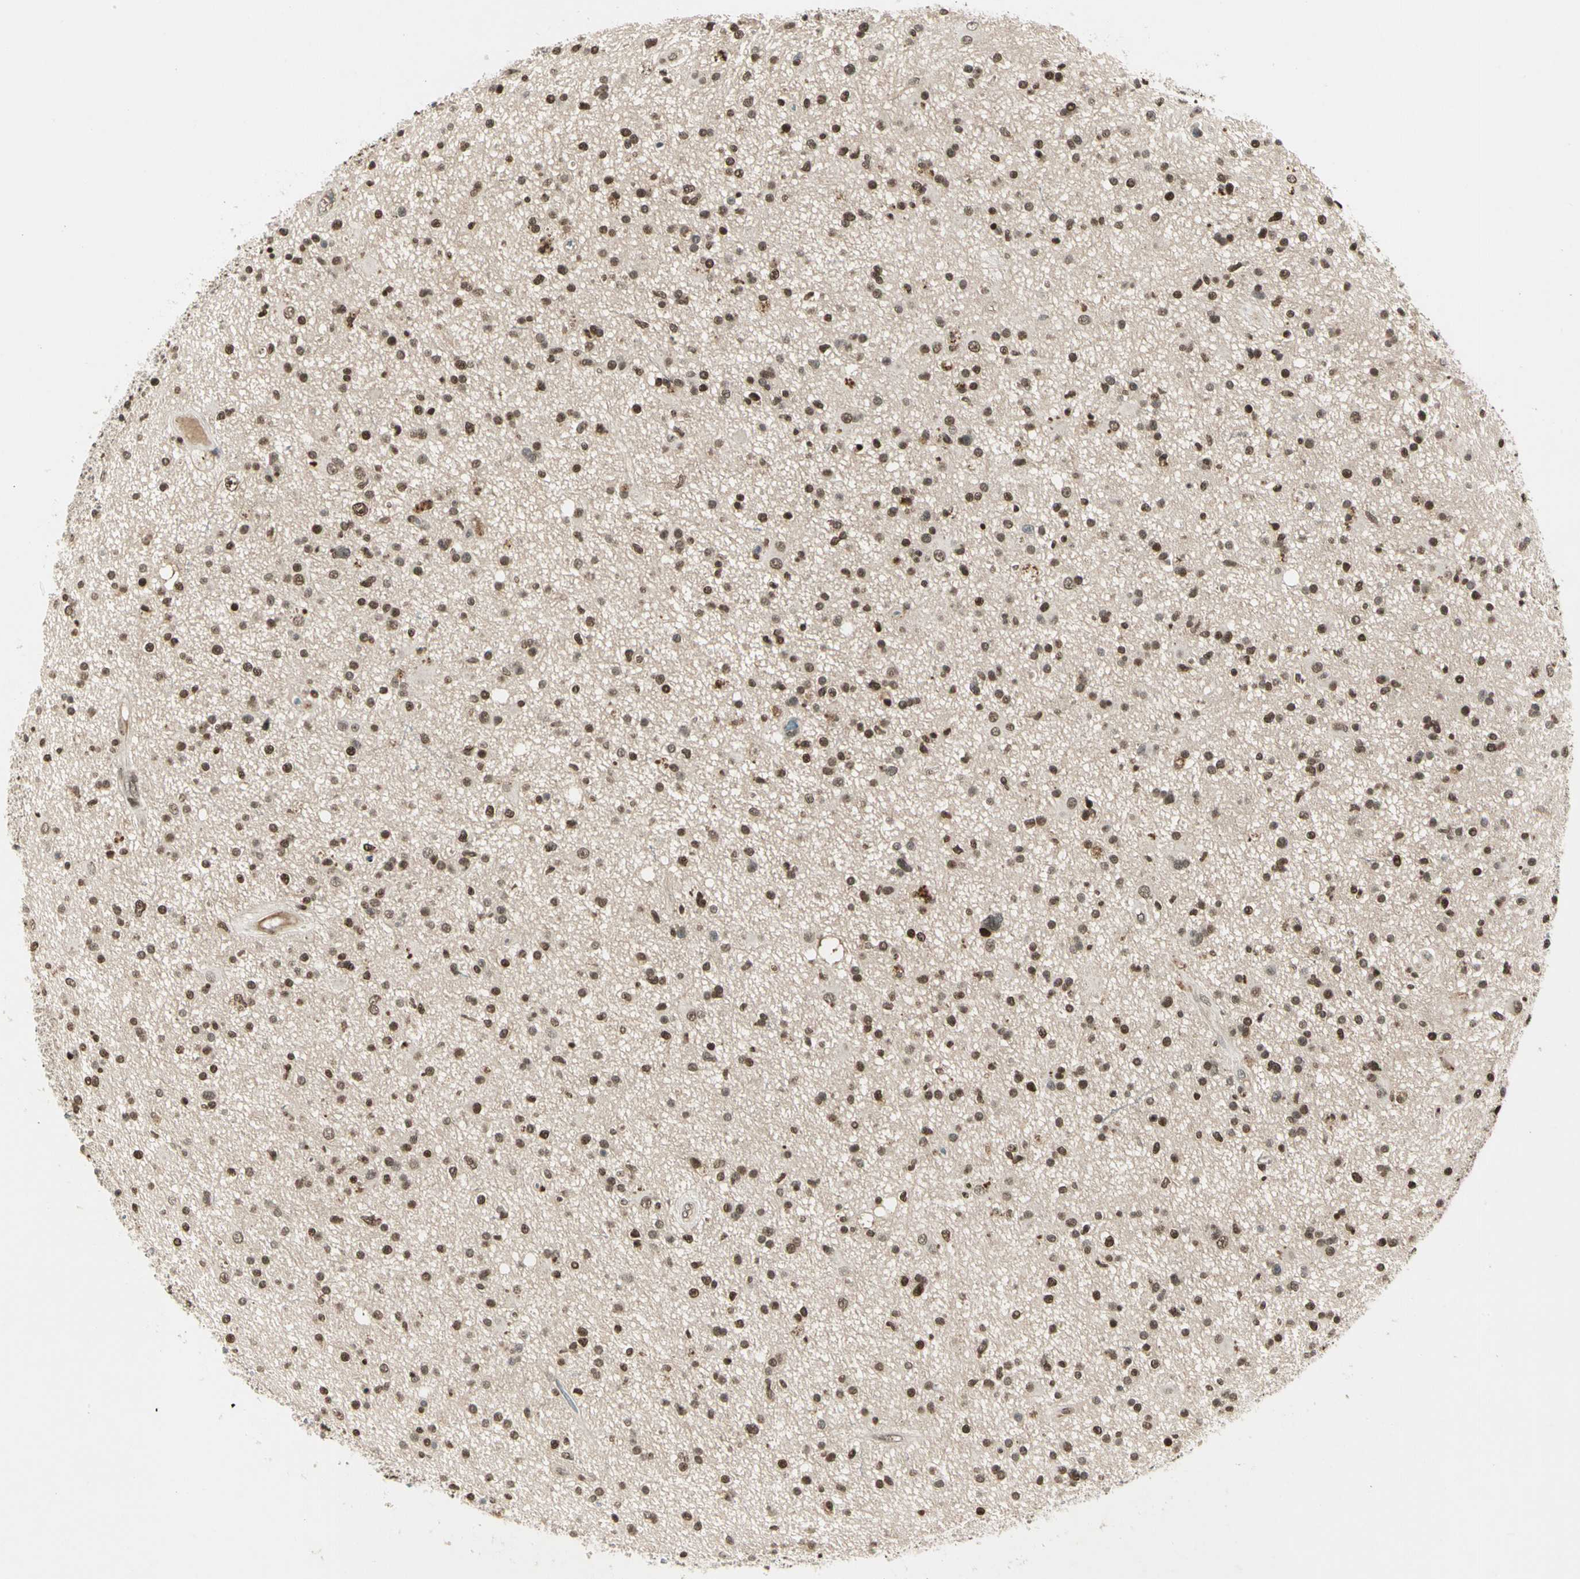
{"staining": {"intensity": "strong", "quantity": ">75%", "location": "nuclear"}, "tissue": "glioma", "cell_type": "Tumor cells", "image_type": "cancer", "snomed": [{"axis": "morphology", "description": "Glioma, malignant, High grade"}, {"axis": "topography", "description": "Brain"}], "caption": "There is high levels of strong nuclear positivity in tumor cells of malignant glioma (high-grade), as demonstrated by immunohistochemical staining (brown color).", "gene": "GTF3A", "patient": {"sex": "male", "age": 33}}